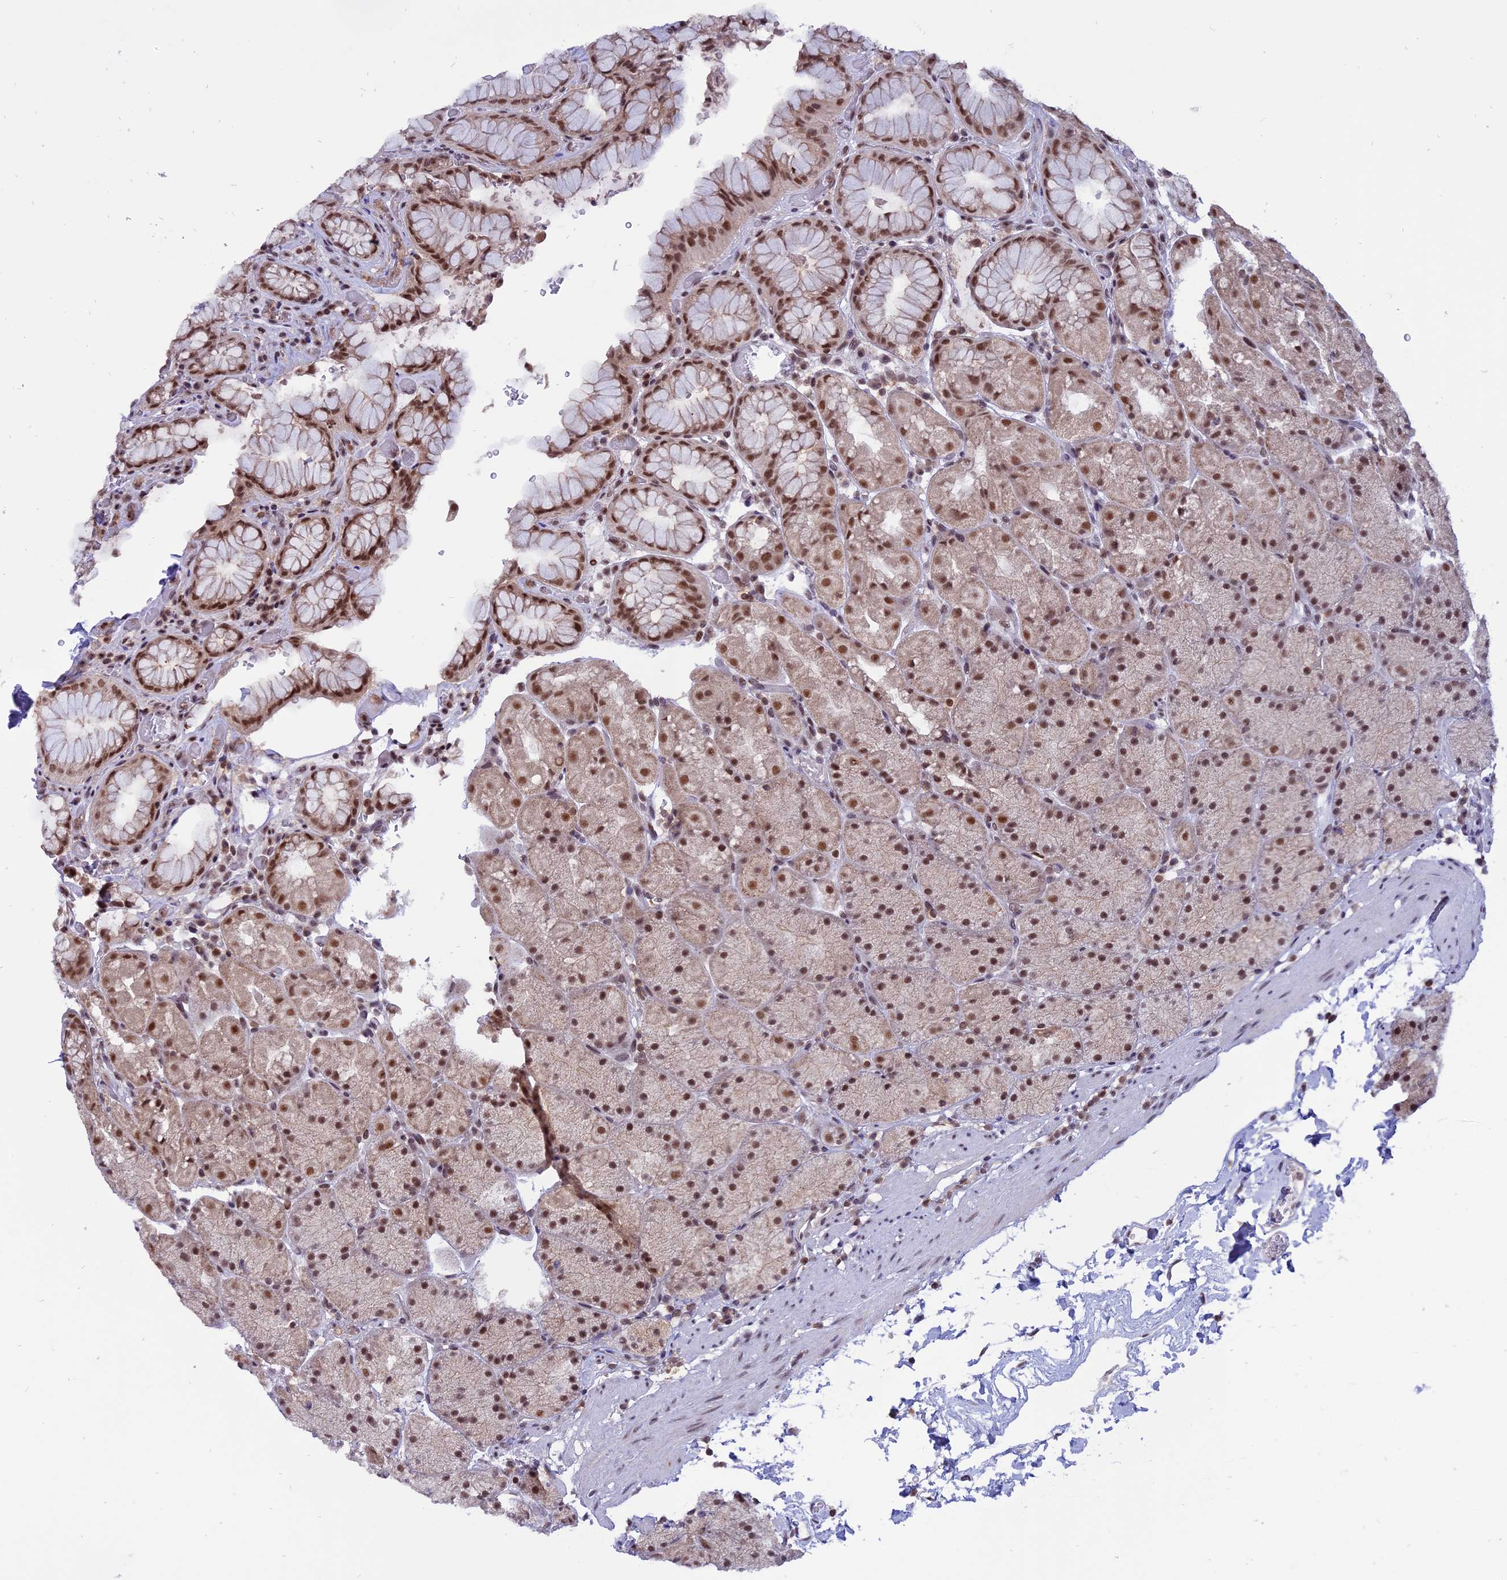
{"staining": {"intensity": "moderate", "quantity": ">75%", "location": "nuclear"}, "tissue": "stomach", "cell_type": "Glandular cells", "image_type": "normal", "snomed": [{"axis": "morphology", "description": "Normal tissue, NOS"}, {"axis": "topography", "description": "Stomach, upper"}, {"axis": "topography", "description": "Stomach, lower"}], "caption": "Brown immunohistochemical staining in benign stomach displays moderate nuclear expression in about >75% of glandular cells.", "gene": "TADA3", "patient": {"sex": "male", "age": 67}}